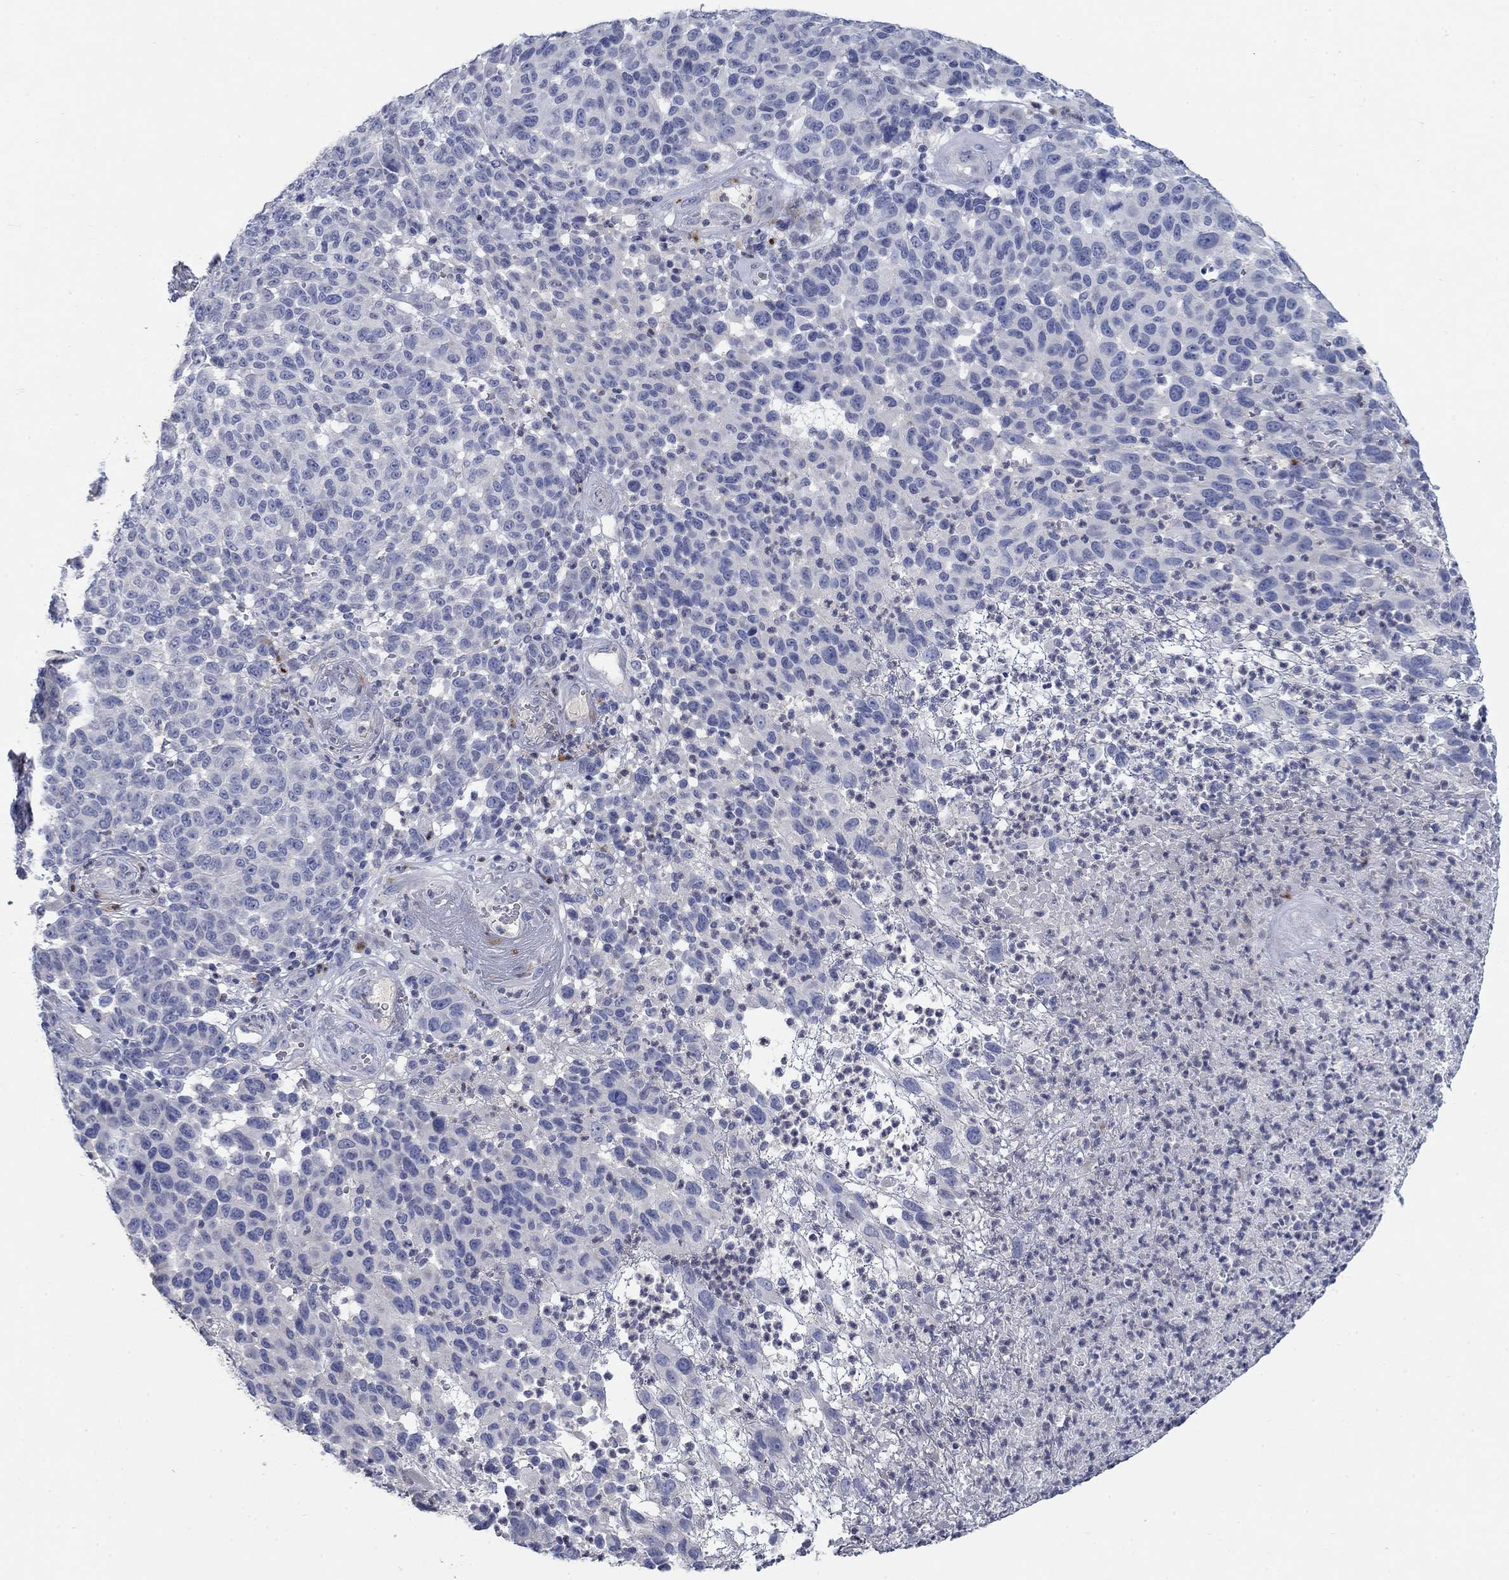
{"staining": {"intensity": "negative", "quantity": "none", "location": "none"}, "tissue": "melanoma", "cell_type": "Tumor cells", "image_type": "cancer", "snomed": [{"axis": "morphology", "description": "Malignant melanoma, NOS"}, {"axis": "topography", "description": "Skin"}], "caption": "Protein analysis of melanoma displays no significant expression in tumor cells.", "gene": "TMEM249", "patient": {"sex": "male", "age": 59}}